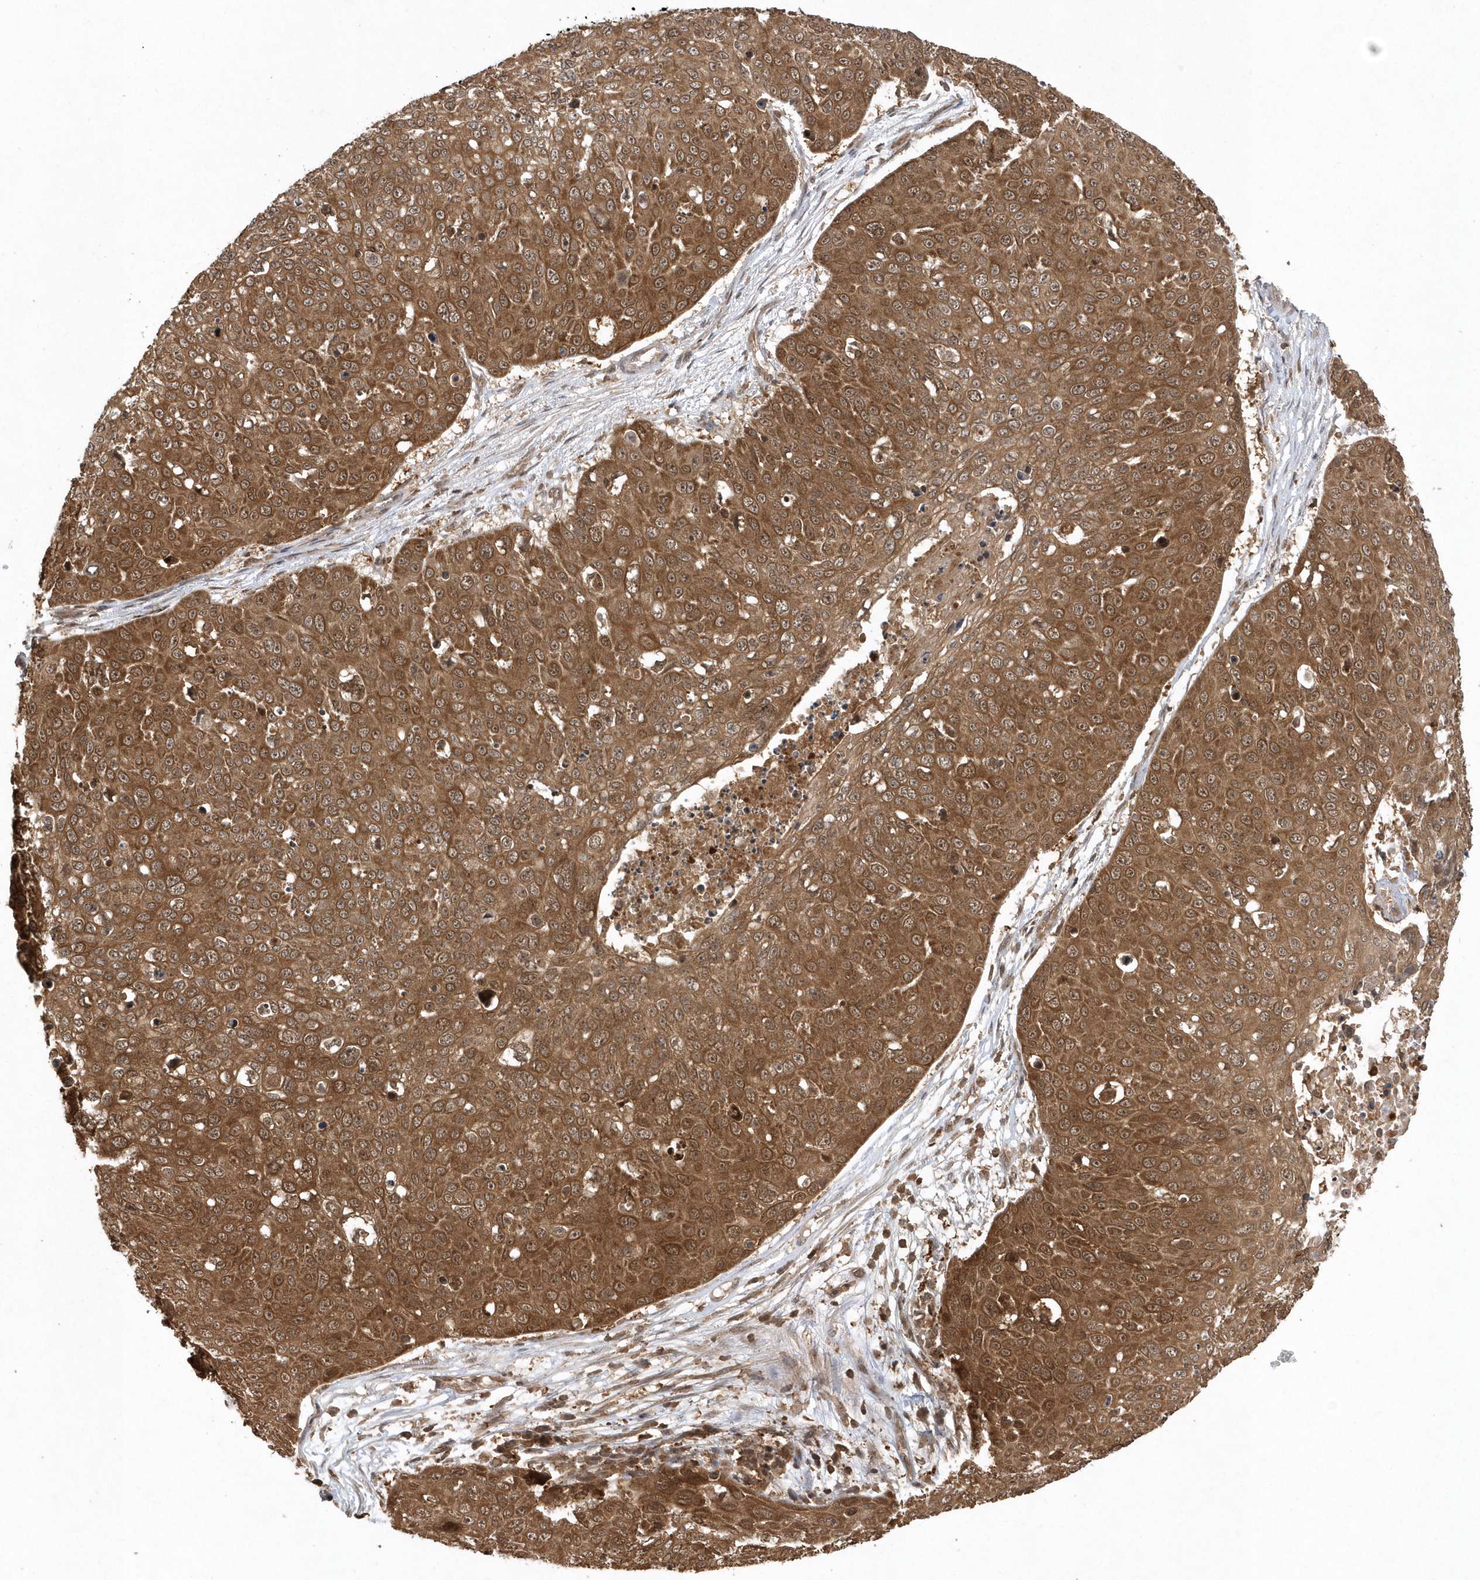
{"staining": {"intensity": "strong", "quantity": ">75%", "location": "cytoplasmic/membranous"}, "tissue": "skin cancer", "cell_type": "Tumor cells", "image_type": "cancer", "snomed": [{"axis": "morphology", "description": "Squamous cell carcinoma, NOS"}, {"axis": "topography", "description": "Skin"}], "caption": "Skin cancer (squamous cell carcinoma) tissue reveals strong cytoplasmic/membranous staining in about >75% of tumor cells", "gene": "ACYP1", "patient": {"sex": "male", "age": 71}}